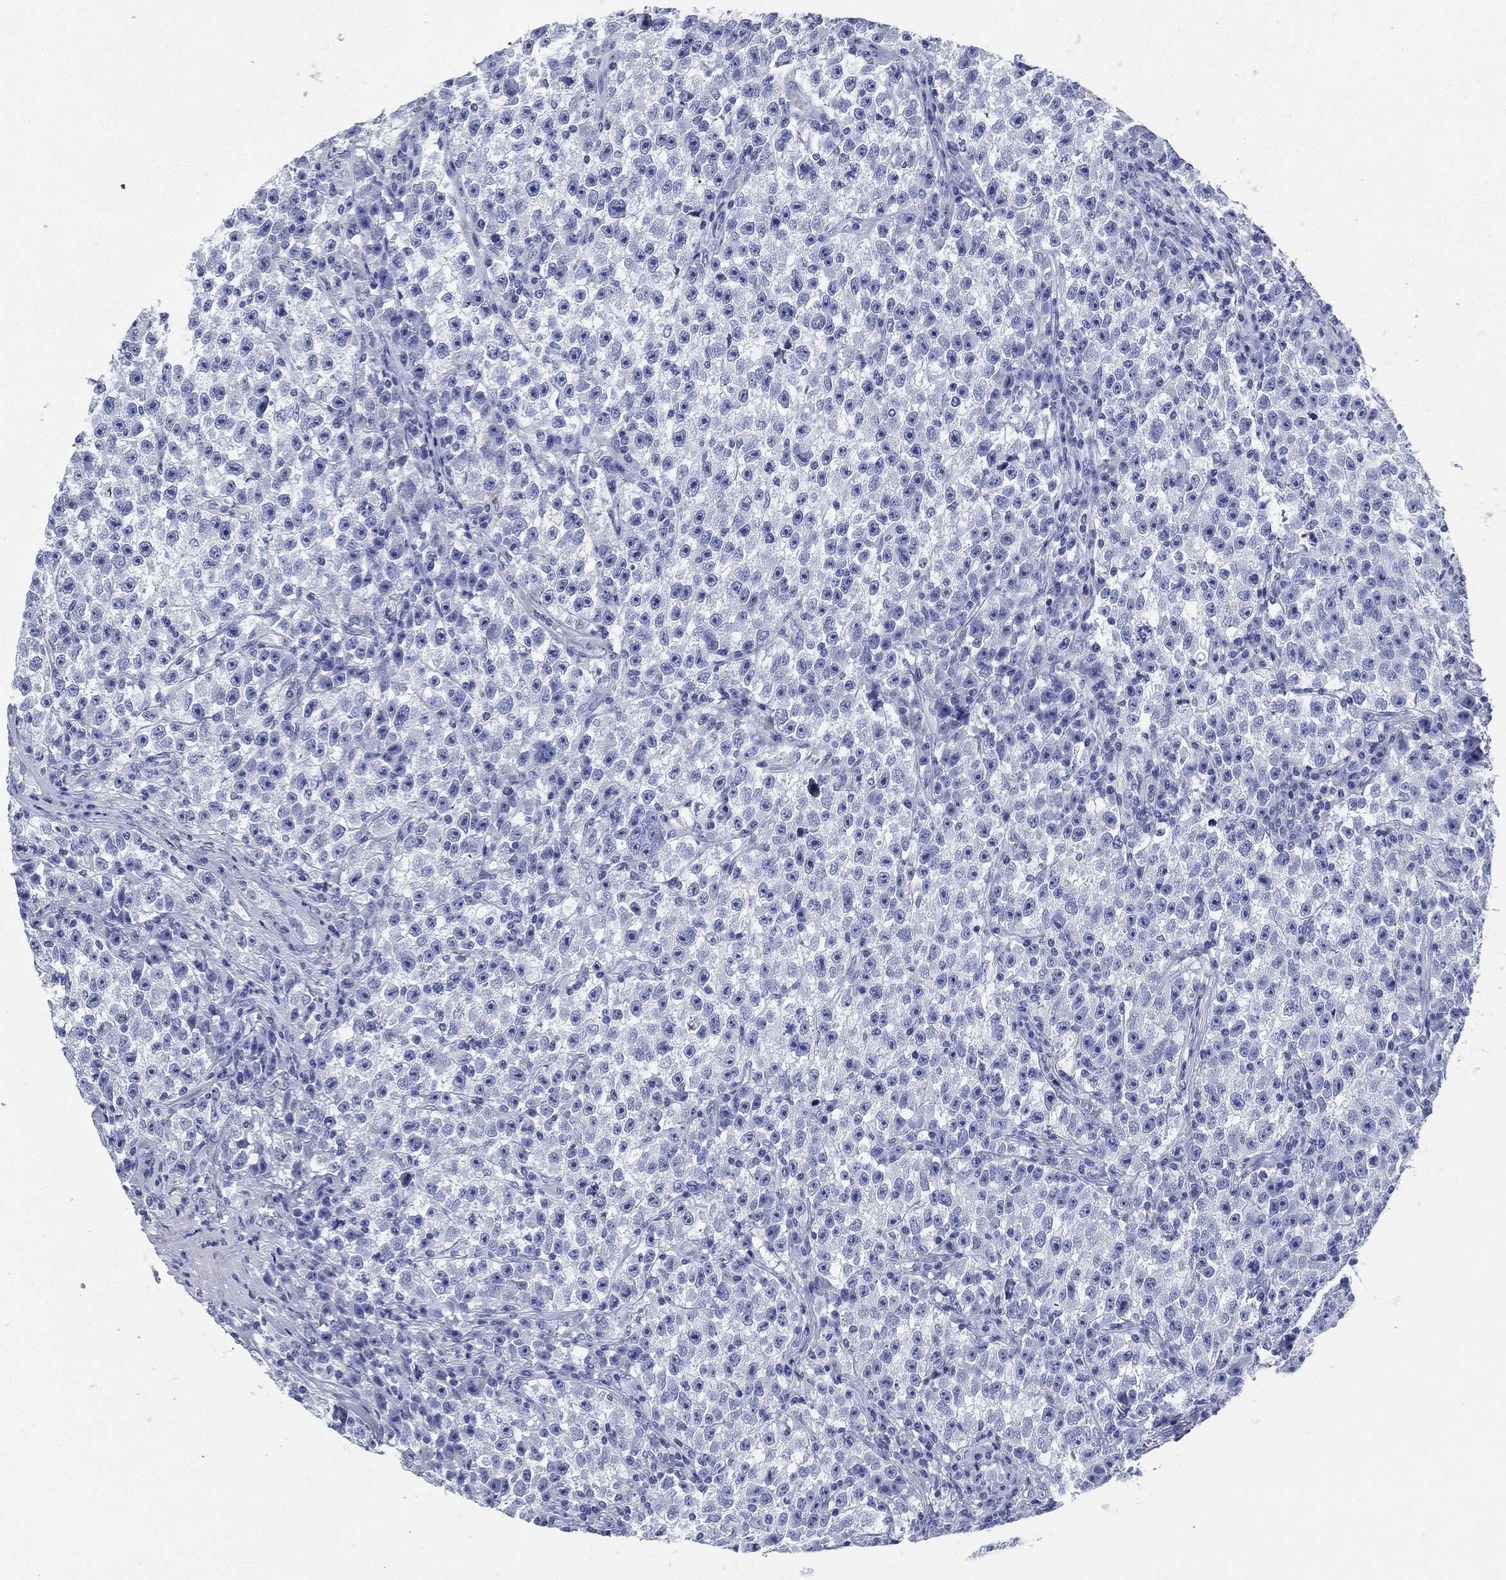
{"staining": {"intensity": "negative", "quantity": "none", "location": "none"}, "tissue": "testis cancer", "cell_type": "Tumor cells", "image_type": "cancer", "snomed": [{"axis": "morphology", "description": "Seminoma, NOS"}, {"axis": "topography", "description": "Testis"}], "caption": "Immunohistochemistry photomicrograph of neoplastic tissue: seminoma (testis) stained with DAB reveals no significant protein positivity in tumor cells.", "gene": "DEFB121", "patient": {"sex": "male", "age": 22}}